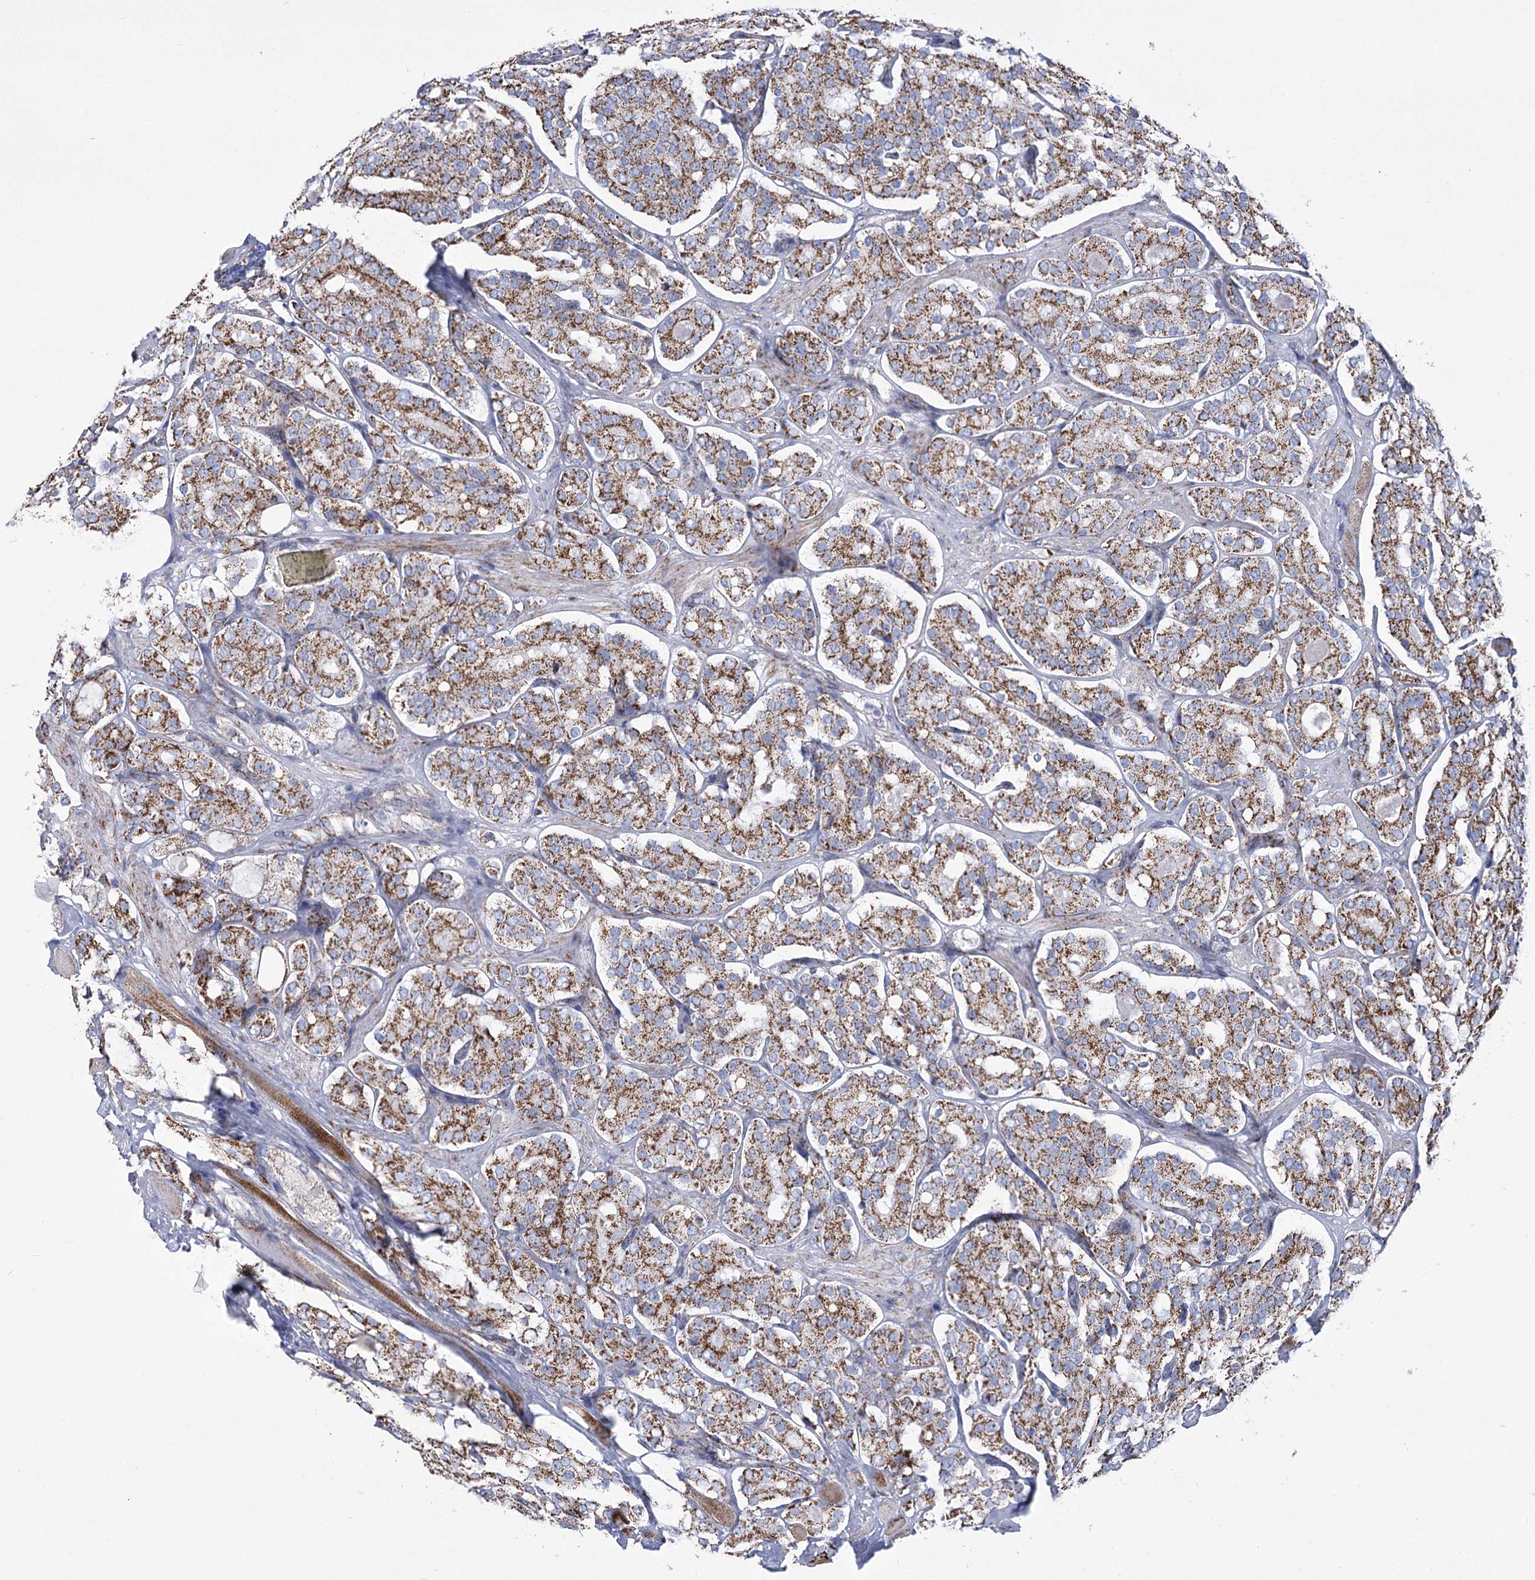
{"staining": {"intensity": "strong", "quantity": ">75%", "location": "cytoplasmic/membranous"}, "tissue": "prostate cancer", "cell_type": "Tumor cells", "image_type": "cancer", "snomed": [{"axis": "morphology", "description": "Adenocarcinoma, High grade"}, {"axis": "topography", "description": "Prostate"}], "caption": "Protein expression analysis of human prostate cancer reveals strong cytoplasmic/membranous expression in about >75% of tumor cells.", "gene": "PDHB", "patient": {"sex": "male", "age": 65}}